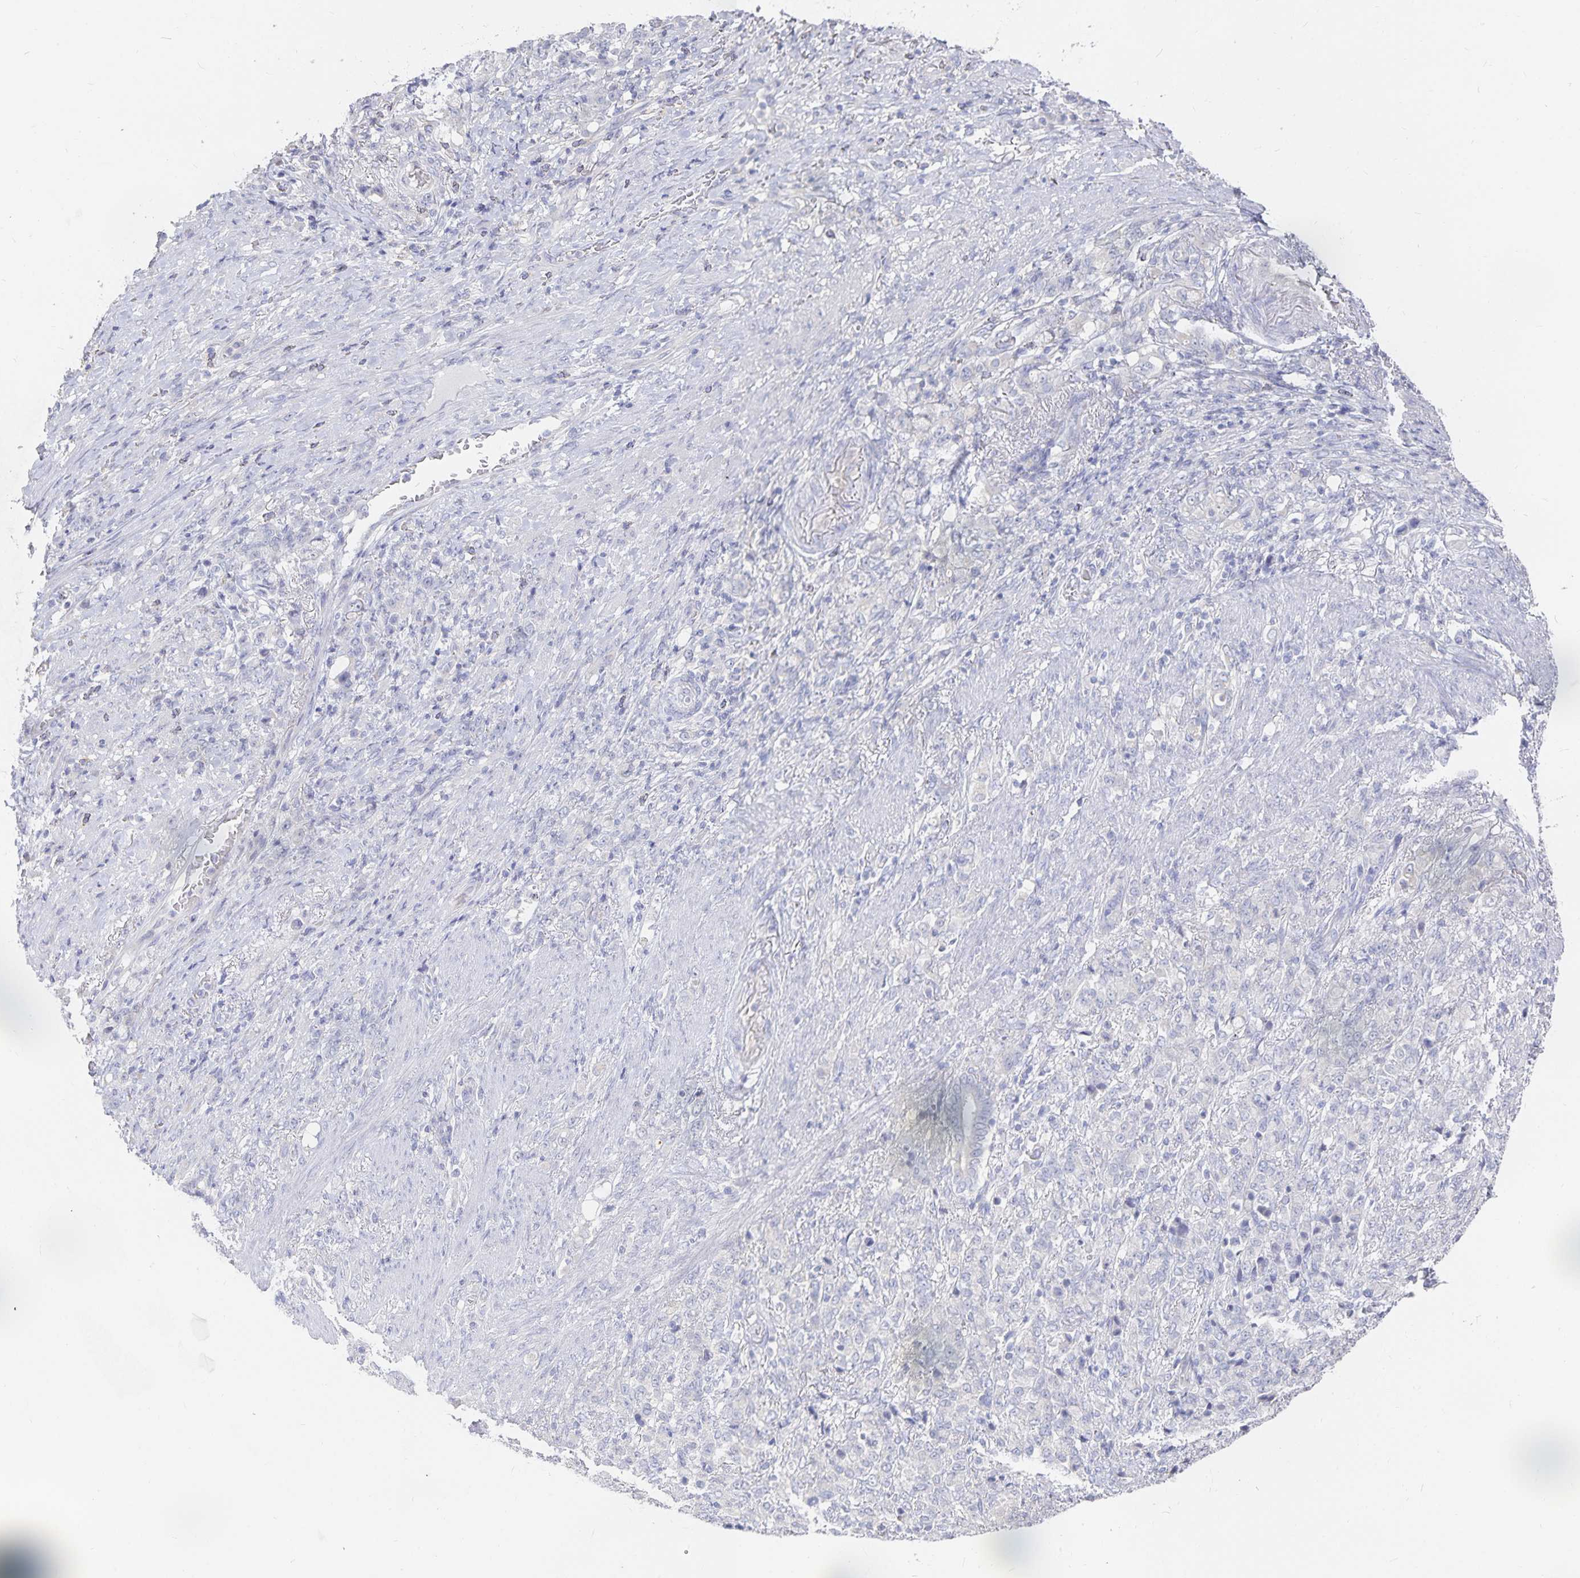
{"staining": {"intensity": "negative", "quantity": "none", "location": "none"}, "tissue": "stomach cancer", "cell_type": "Tumor cells", "image_type": "cancer", "snomed": [{"axis": "morphology", "description": "Adenocarcinoma, NOS"}, {"axis": "topography", "description": "Stomach"}], "caption": "High power microscopy image of an IHC micrograph of stomach adenocarcinoma, revealing no significant staining in tumor cells.", "gene": "DNAH9", "patient": {"sex": "female", "age": 79}}